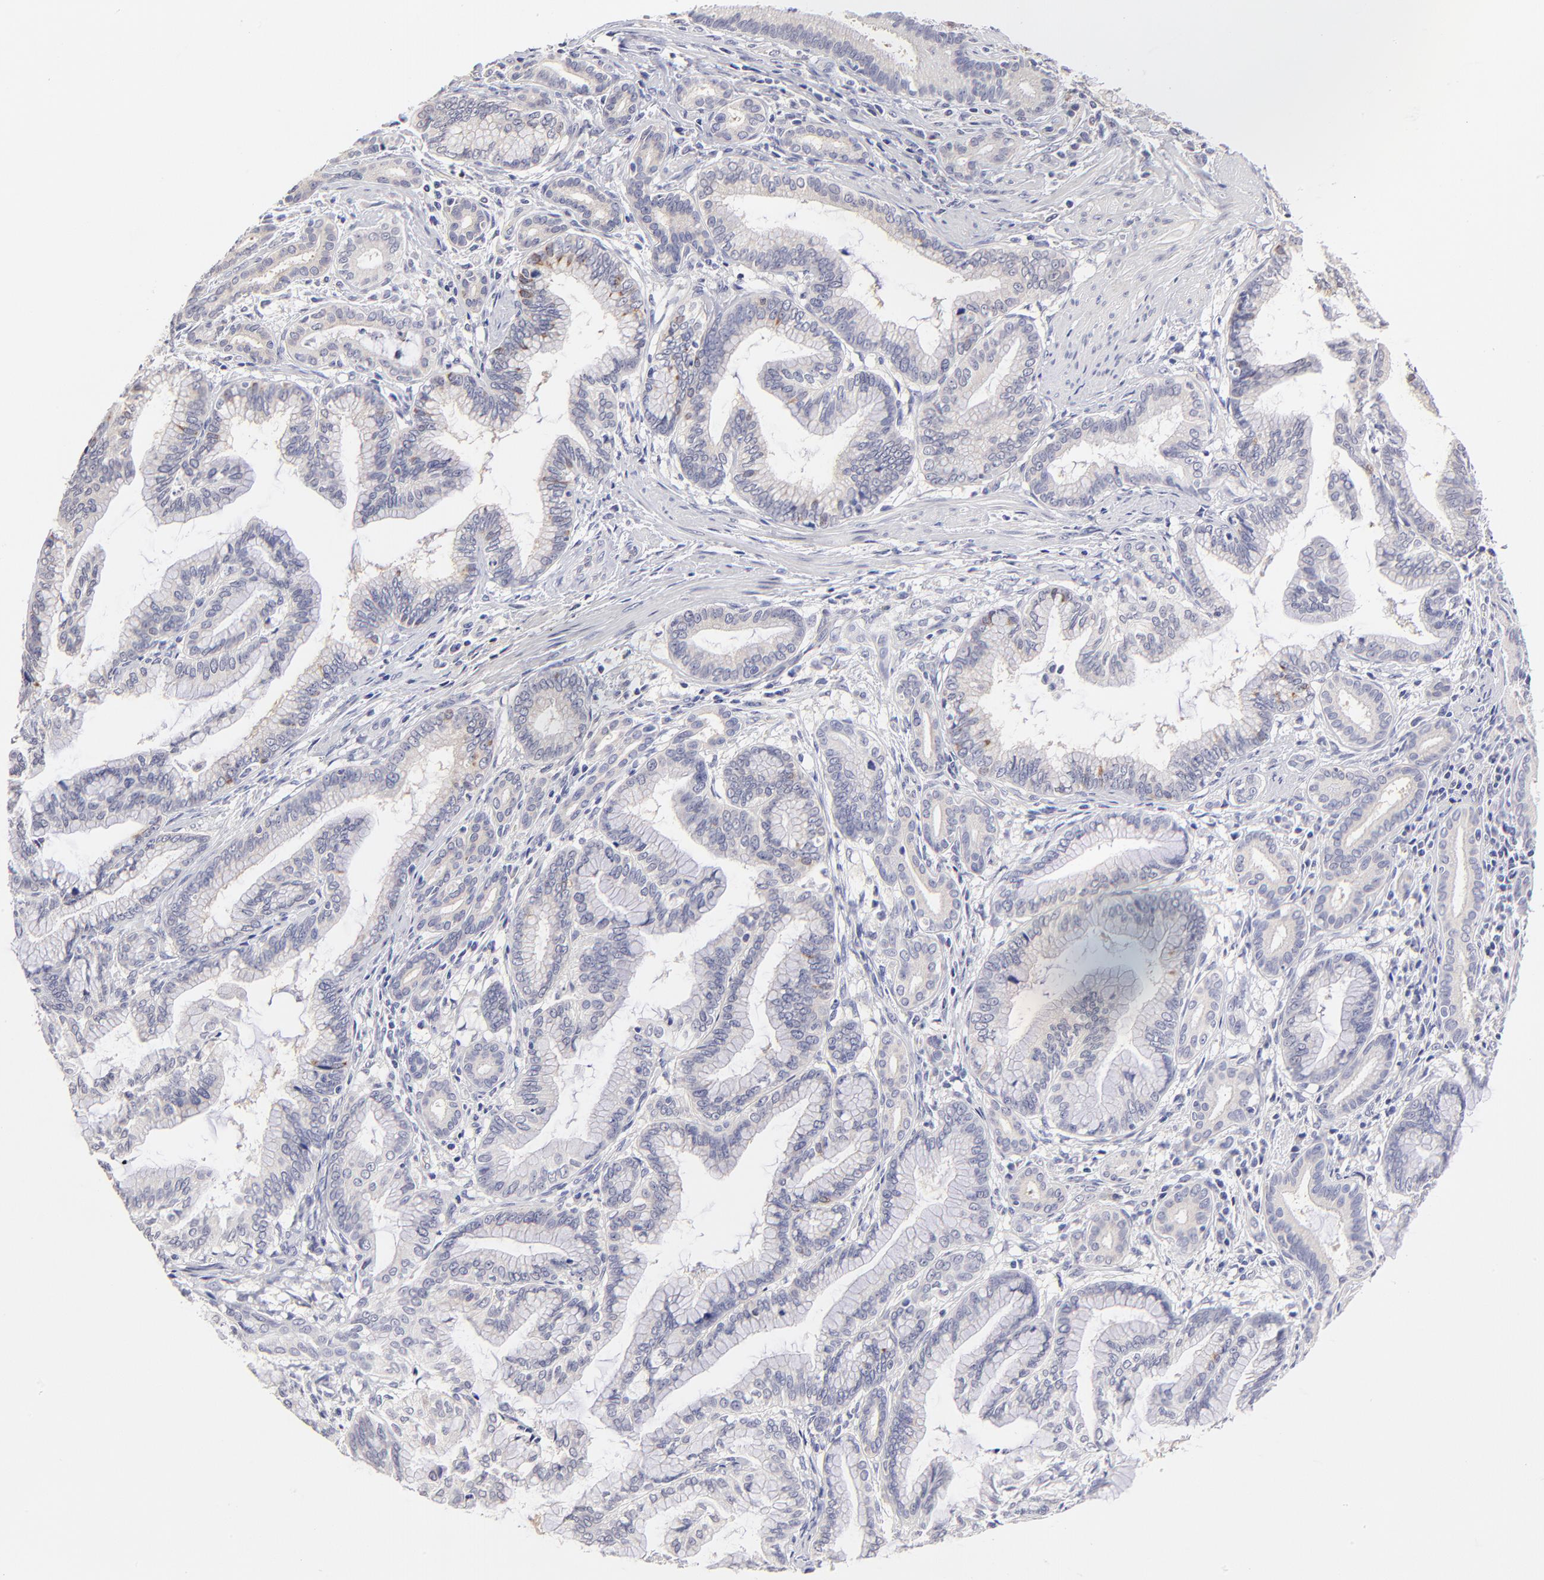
{"staining": {"intensity": "weak", "quantity": "<25%", "location": "cytoplasmic/membranous"}, "tissue": "pancreatic cancer", "cell_type": "Tumor cells", "image_type": "cancer", "snomed": [{"axis": "morphology", "description": "Adenocarcinoma, NOS"}, {"axis": "topography", "description": "Pancreas"}], "caption": "There is no significant expression in tumor cells of pancreatic adenocarcinoma. (IHC, brightfield microscopy, high magnification).", "gene": "BTG2", "patient": {"sex": "female", "age": 64}}